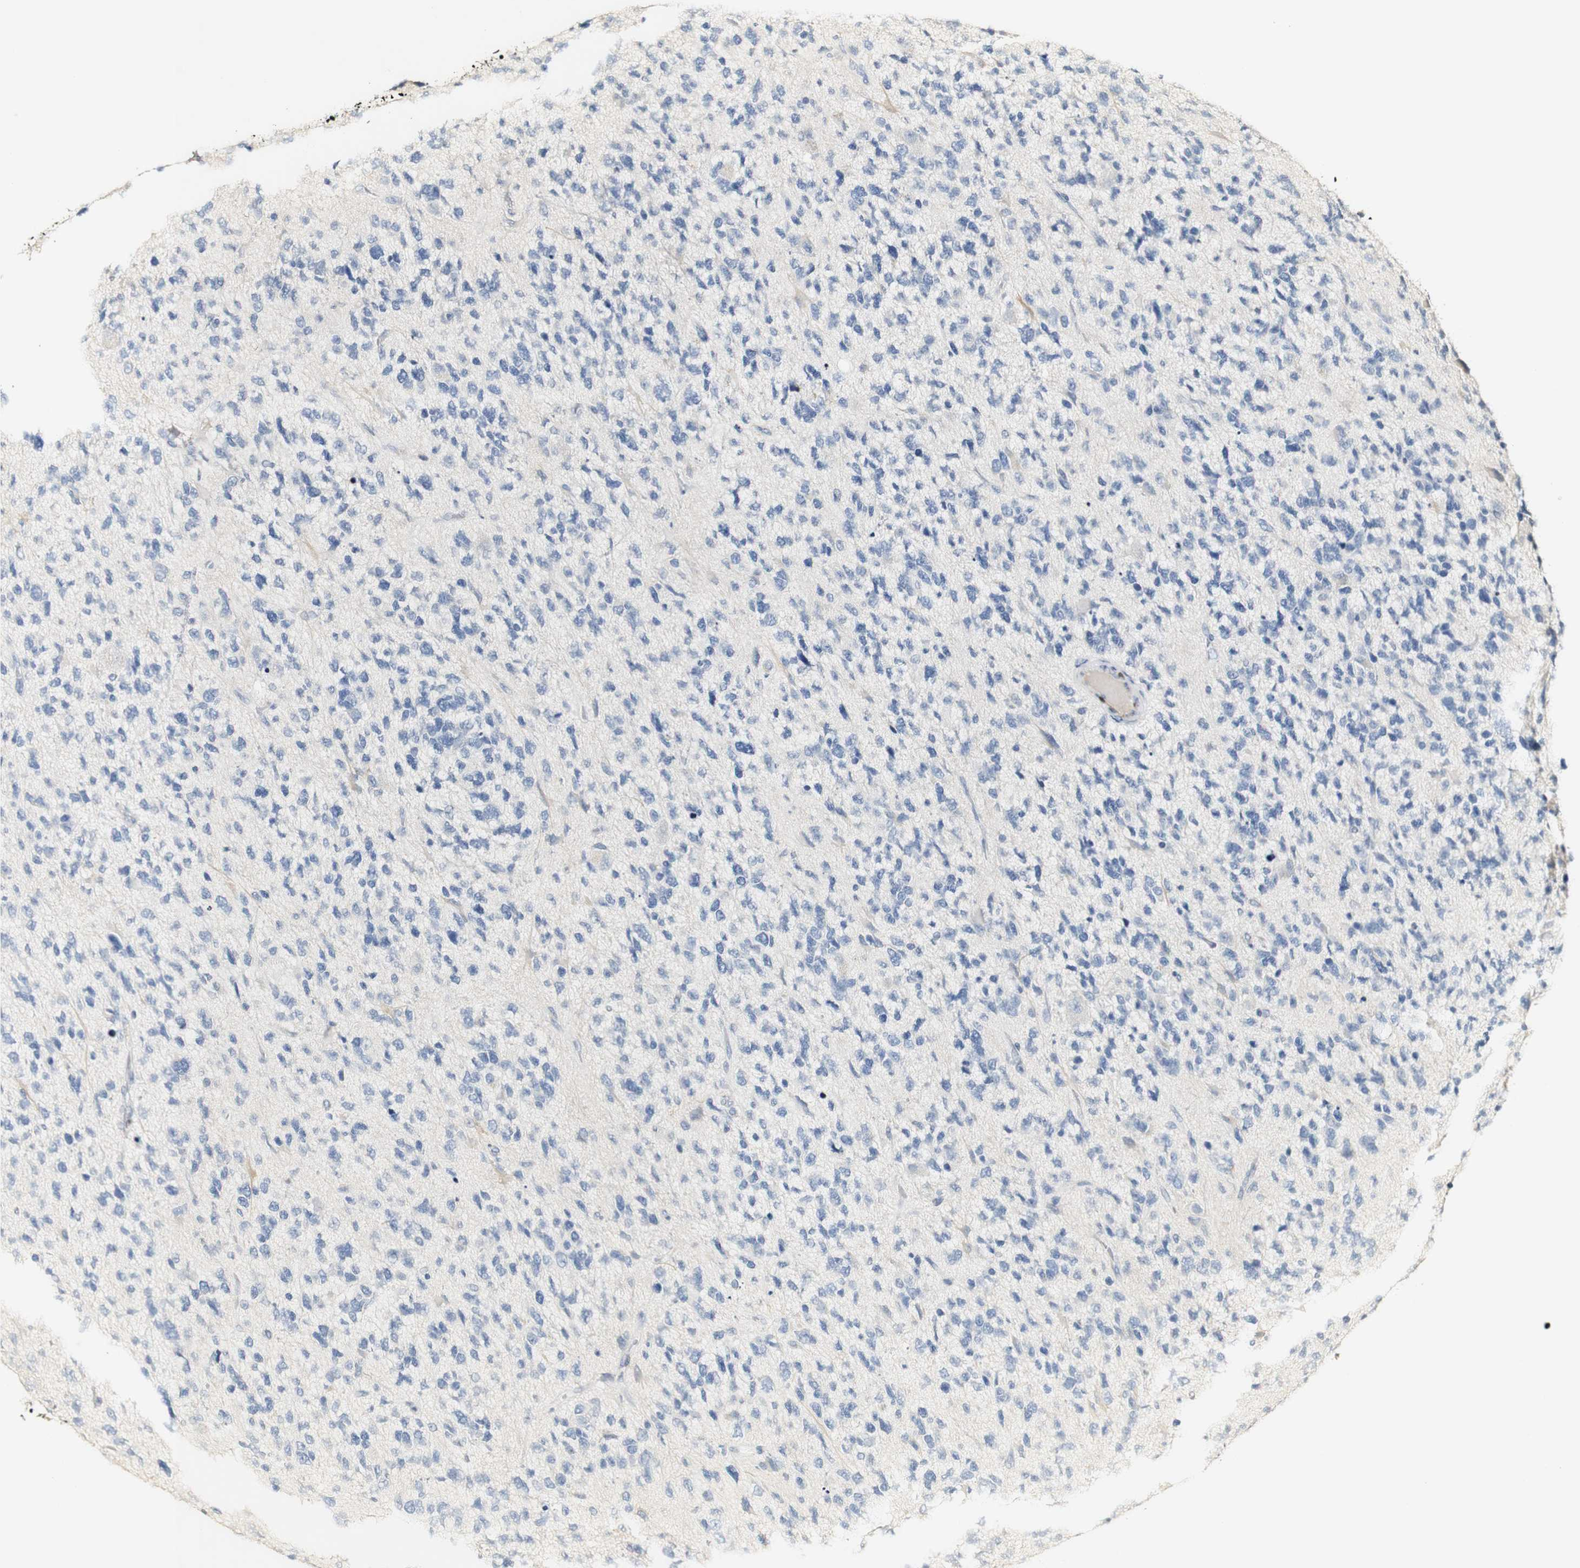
{"staining": {"intensity": "negative", "quantity": "none", "location": "none"}, "tissue": "glioma", "cell_type": "Tumor cells", "image_type": "cancer", "snomed": [{"axis": "morphology", "description": "Glioma, malignant, High grade"}, {"axis": "topography", "description": "Brain"}], "caption": "Tumor cells show no significant protein positivity in glioma.", "gene": "FMO3", "patient": {"sex": "female", "age": 58}}